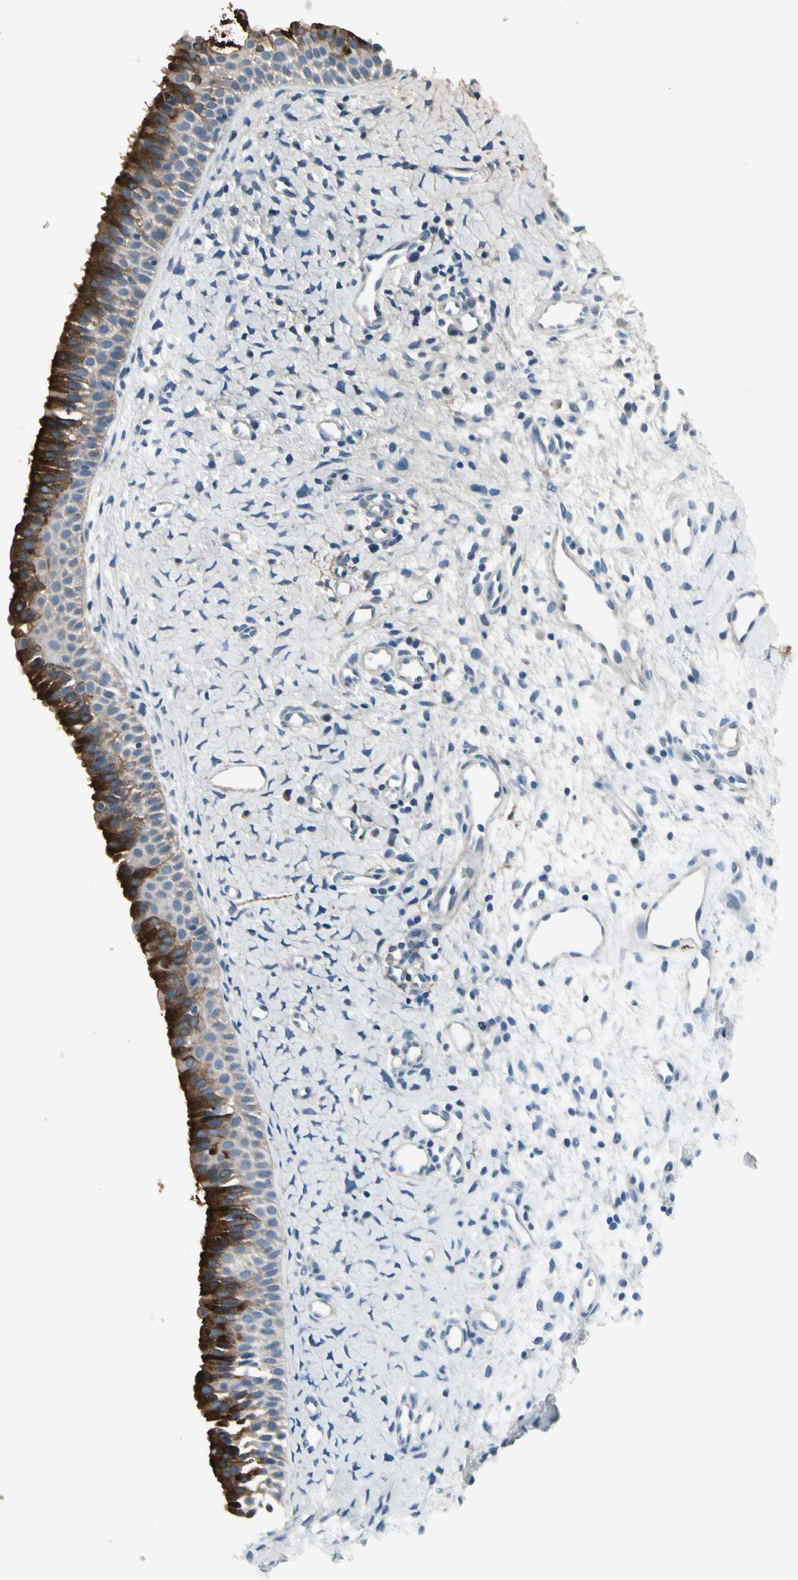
{"staining": {"intensity": "strong", "quantity": "25%-75%", "location": "cytoplasmic/membranous"}, "tissue": "nasopharynx", "cell_type": "Respiratory epithelial cells", "image_type": "normal", "snomed": [{"axis": "morphology", "description": "Normal tissue, NOS"}, {"axis": "topography", "description": "Nasopharynx"}], "caption": "The image demonstrates staining of unremarkable nasopharynx, revealing strong cytoplasmic/membranous protein expression (brown color) within respiratory epithelial cells.", "gene": "PIGR", "patient": {"sex": "male", "age": 22}}